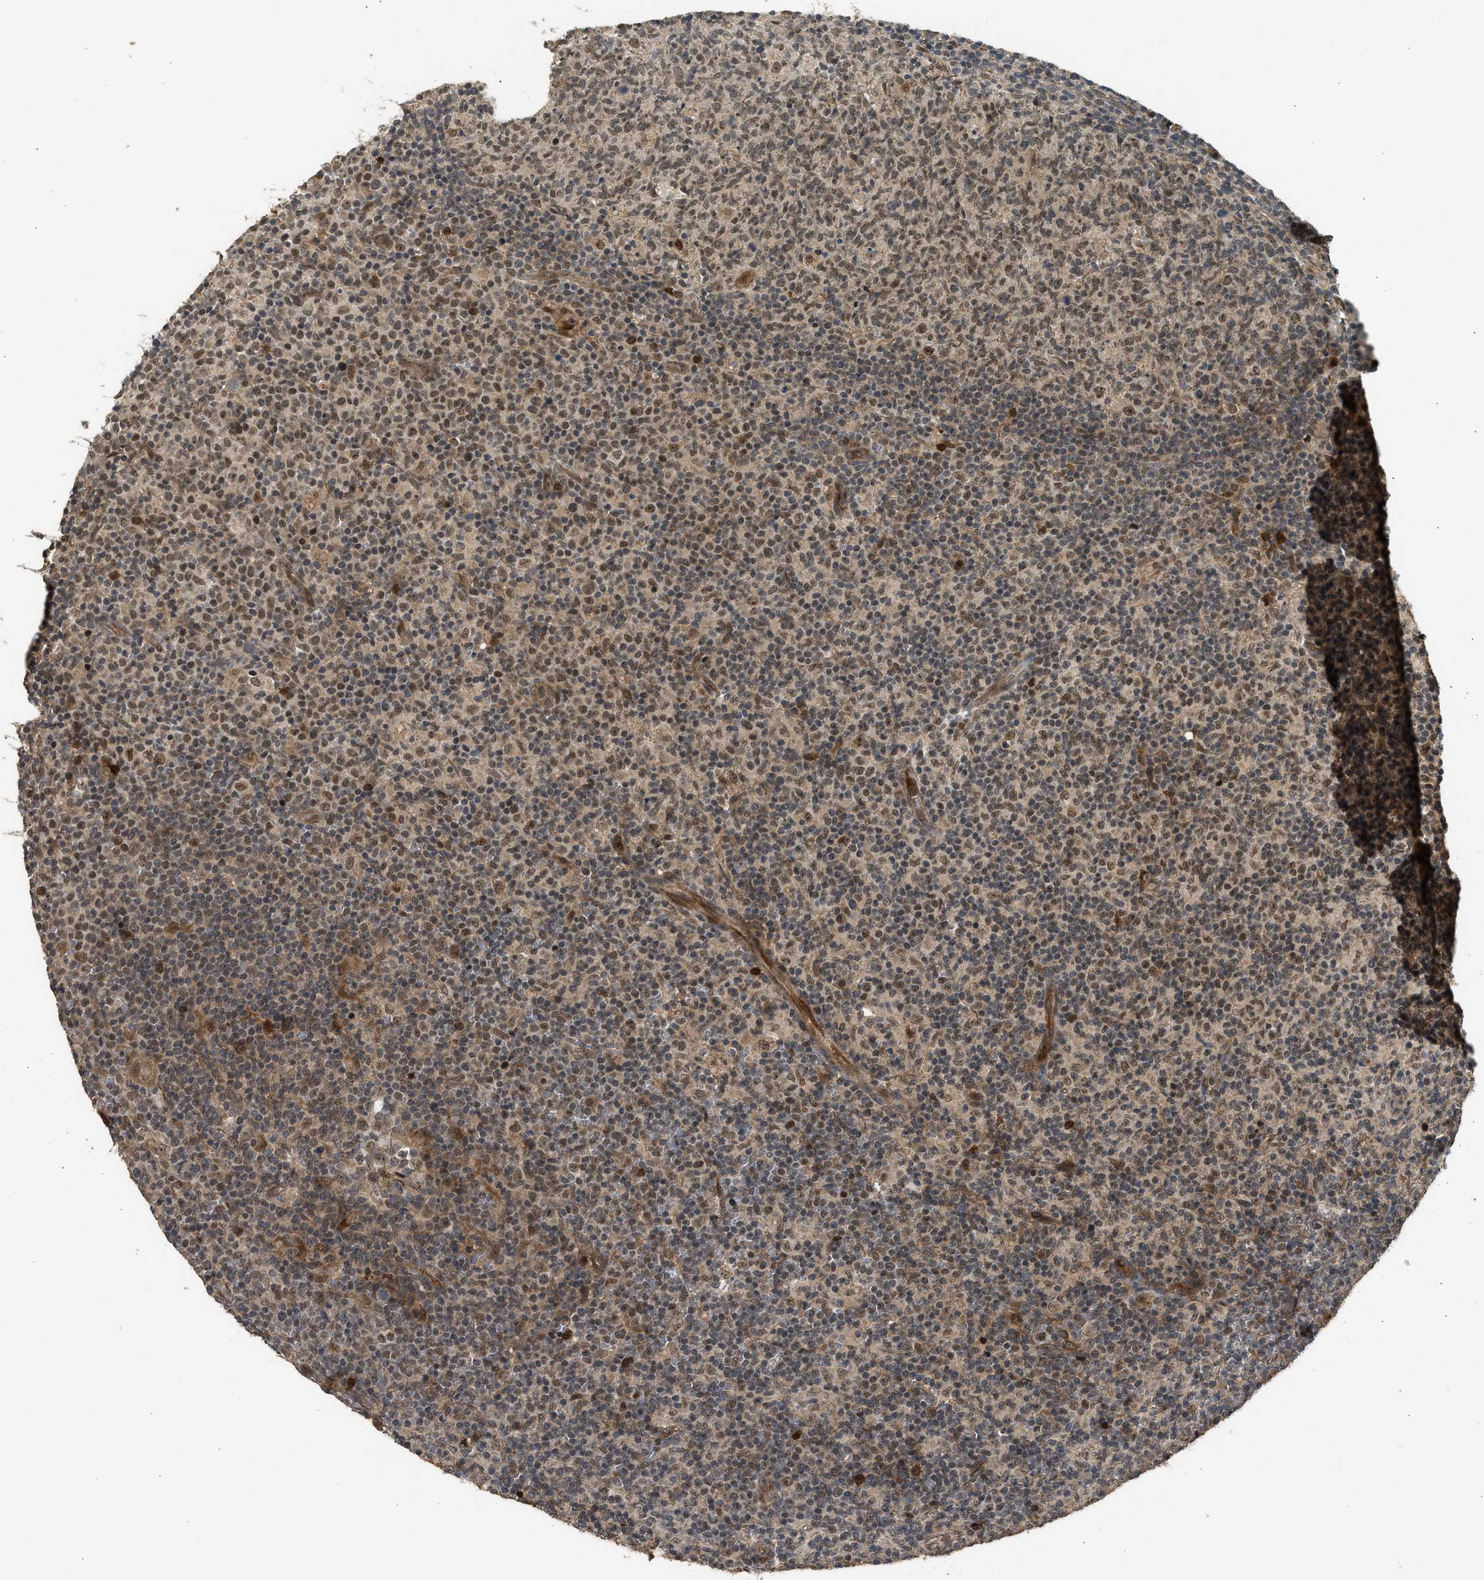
{"staining": {"intensity": "moderate", "quantity": ">75%", "location": "cytoplasmic/membranous,nuclear"}, "tissue": "lymph node", "cell_type": "Germinal center cells", "image_type": "normal", "snomed": [{"axis": "morphology", "description": "Normal tissue, NOS"}, {"axis": "morphology", "description": "Inflammation, NOS"}, {"axis": "topography", "description": "Lymph node"}], "caption": "Moderate cytoplasmic/membranous,nuclear positivity is identified in about >75% of germinal center cells in unremarkable lymph node.", "gene": "GET1", "patient": {"sex": "male", "age": 55}}